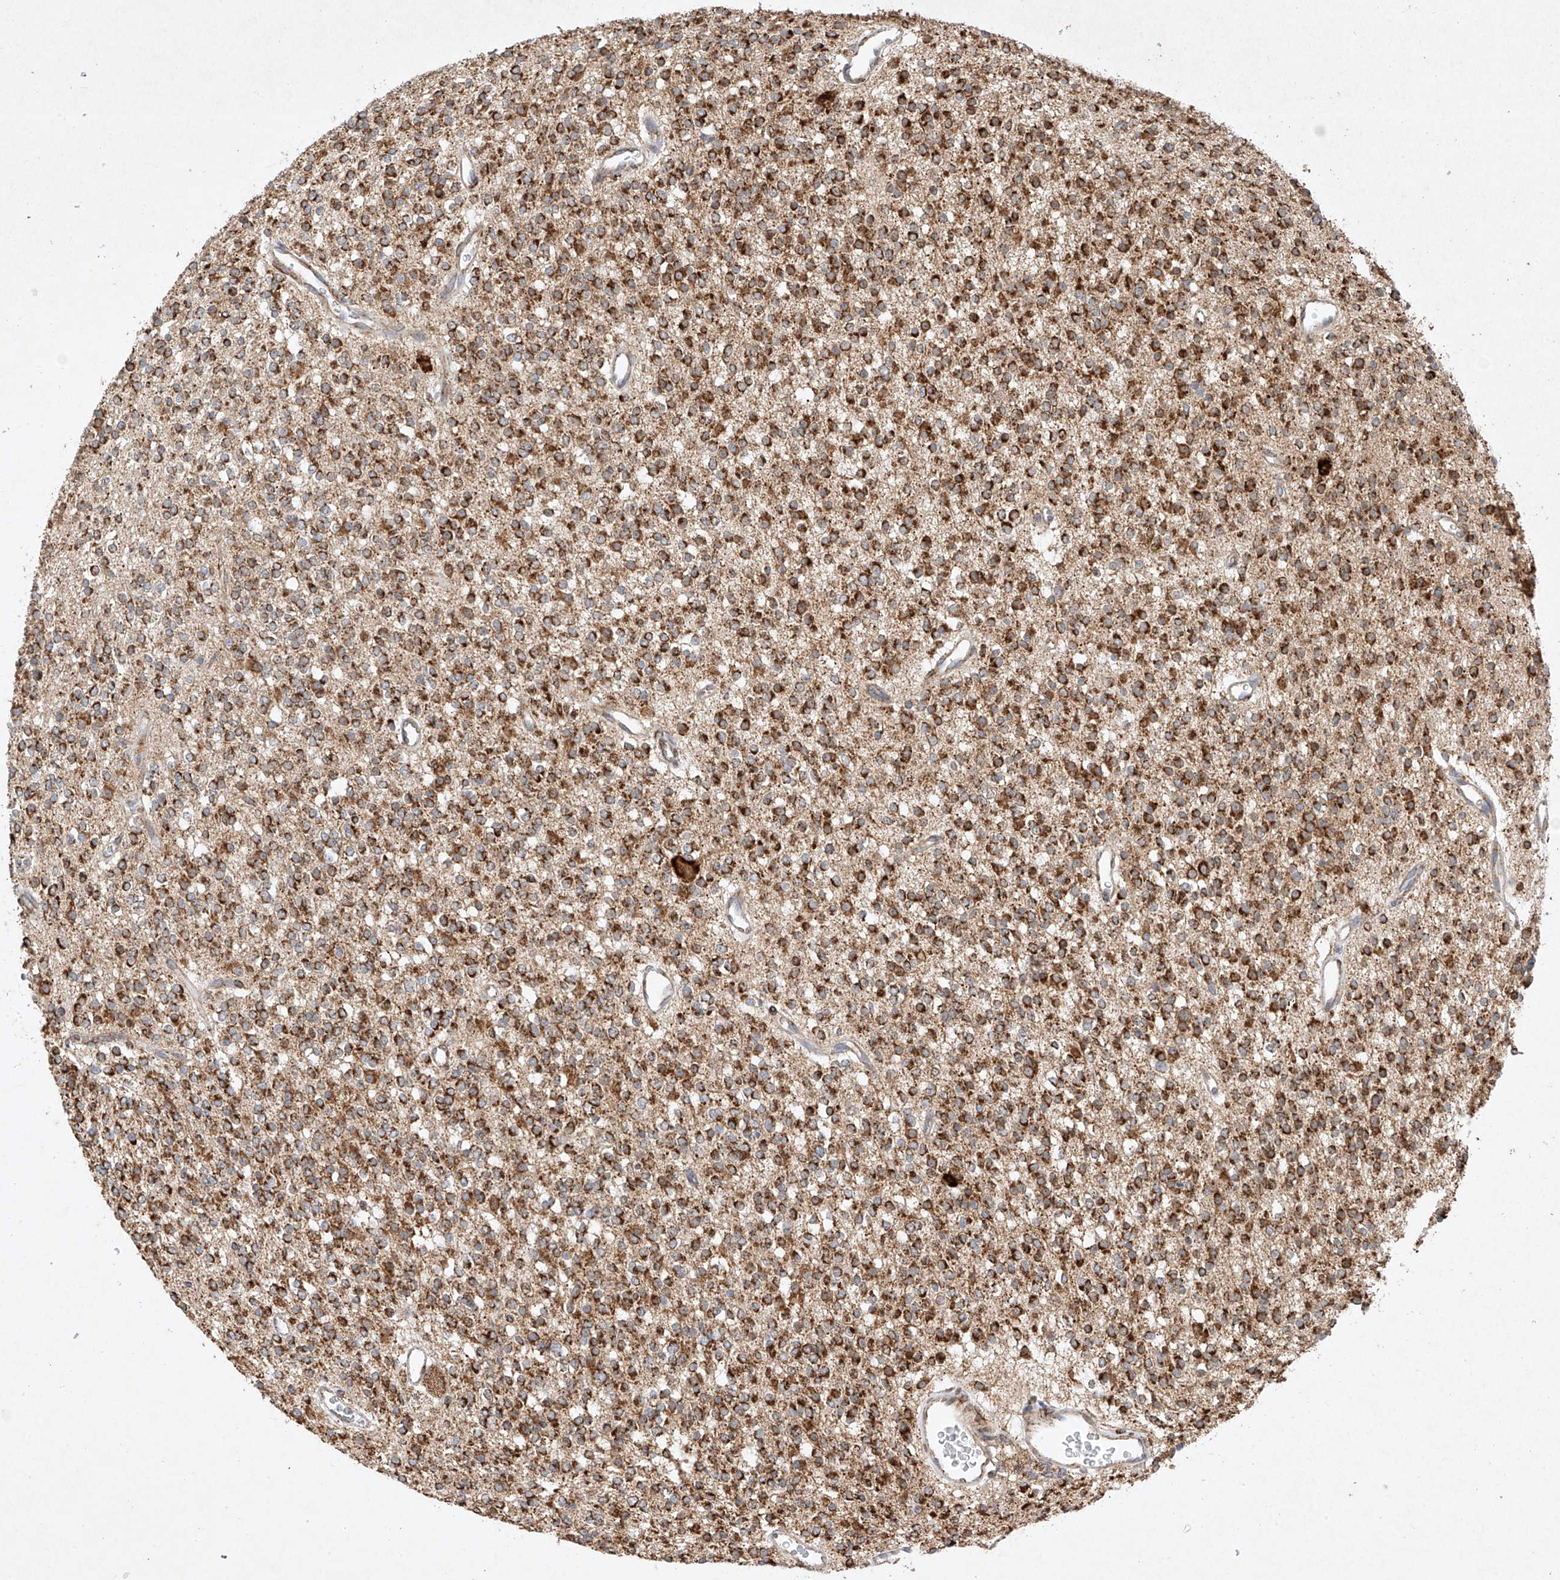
{"staining": {"intensity": "strong", "quantity": ">75%", "location": "cytoplasmic/membranous"}, "tissue": "glioma", "cell_type": "Tumor cells", "image_type": "cancer", "snomed": [{"axis": "morphology", "description": "Glioma, malignant, High grade"}, {"axis": "topography", "description": "Brain"}], "caption": "The image reveals immunohistochemical staining of glioma. There is strong cytoplasmic/membranous staining is identified in about >75% of tumor cells.", "gene": "SEMA3B", "patient": {"sex": "male", "age": 34}}